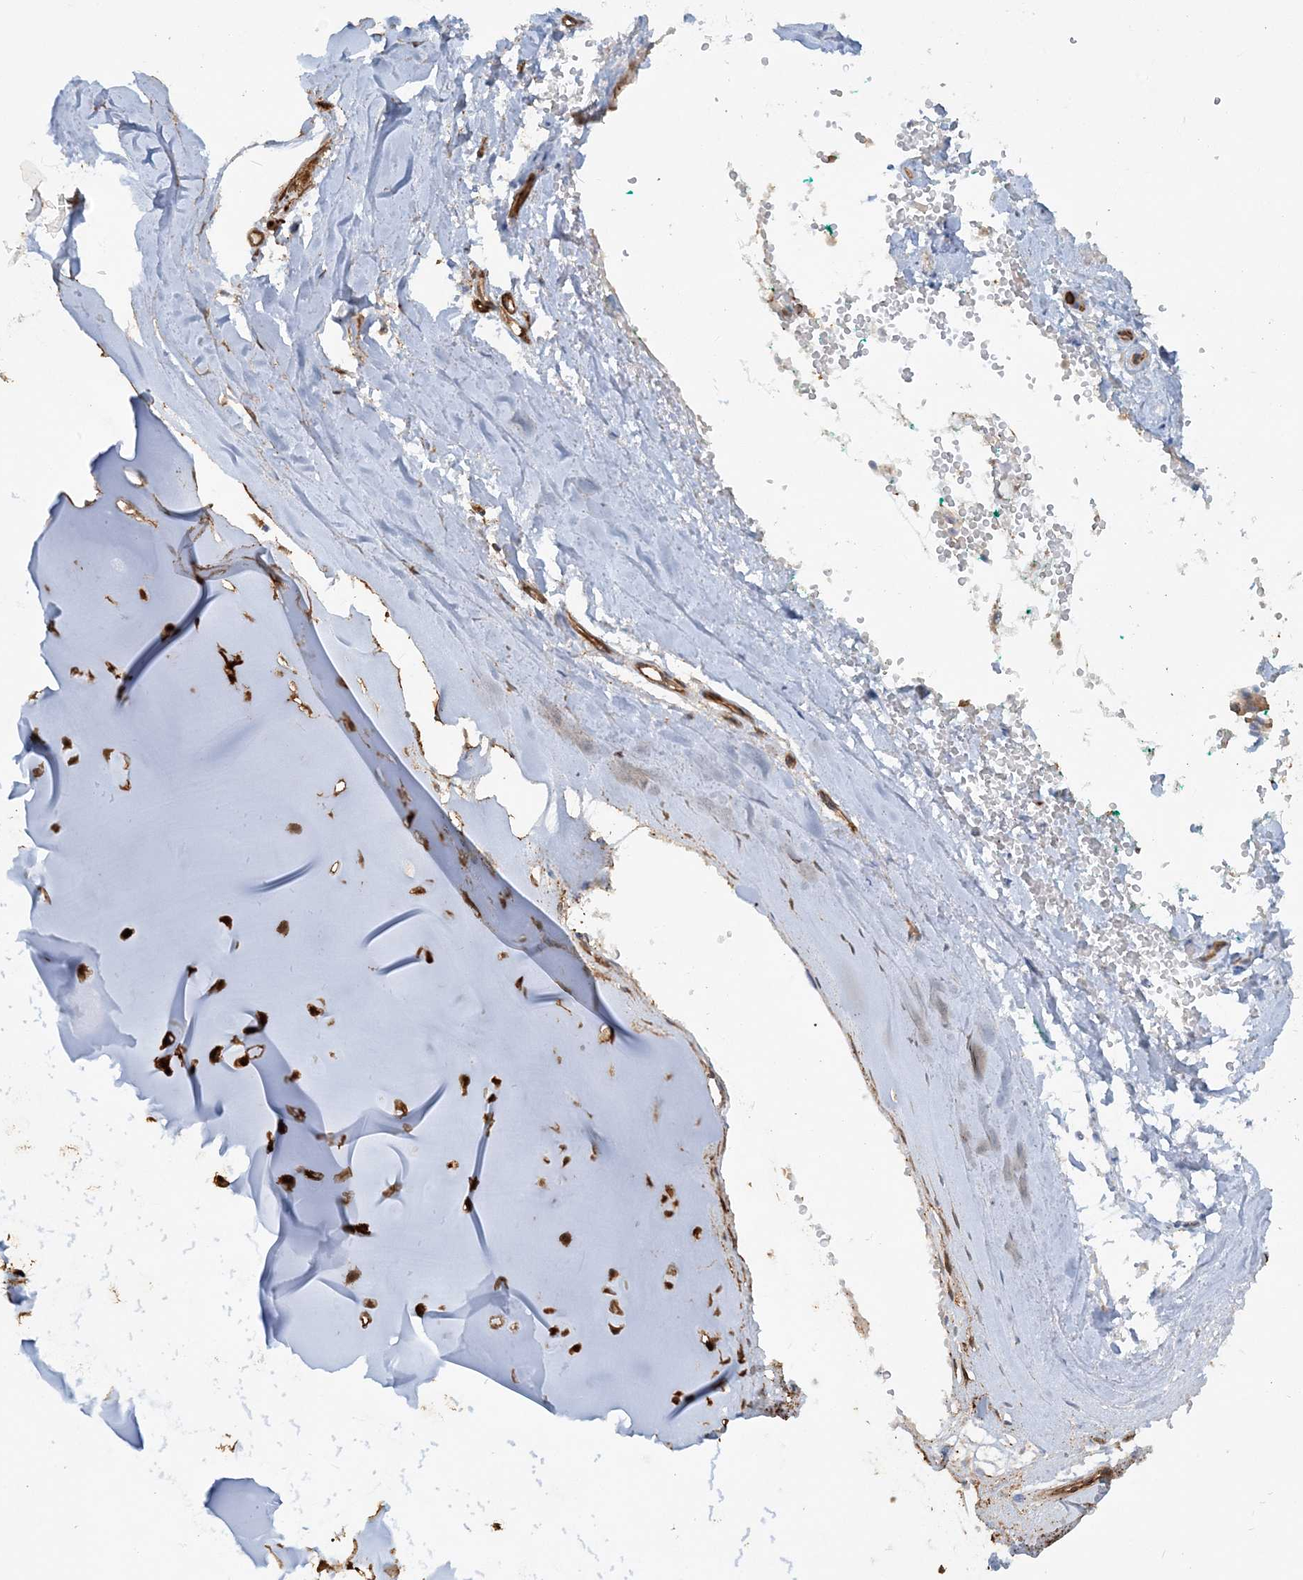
{"staining": {"intensity": "negative", "quantity": "none", "location": "none"}, "tissue": "adipose tissue", "cell_type": "Adipocytes", "image_type": "normal", "snomed": [{"axis": "morphology", "description": "Normal tissue, NOS"}, {"axis": "morphology", "description": "Basal cell carcinoma"}, {"axis": "topography", "description": "Cartilage tissue"}, {"axis": "topography", "description": "Nasopharynx"}, {"axis": "topography", "description": "Oral tissue"}], "caption": "High magnification brightfield microscopy of unremarkable adipose tissue stained with DAB (3,3'-diaminobenzidine) (brown) and counterstained with hematoxylin (blue): adipocytes show no significant staining.", "gene": "DSTN", "patient": {"sex": "female", "age": 77}}